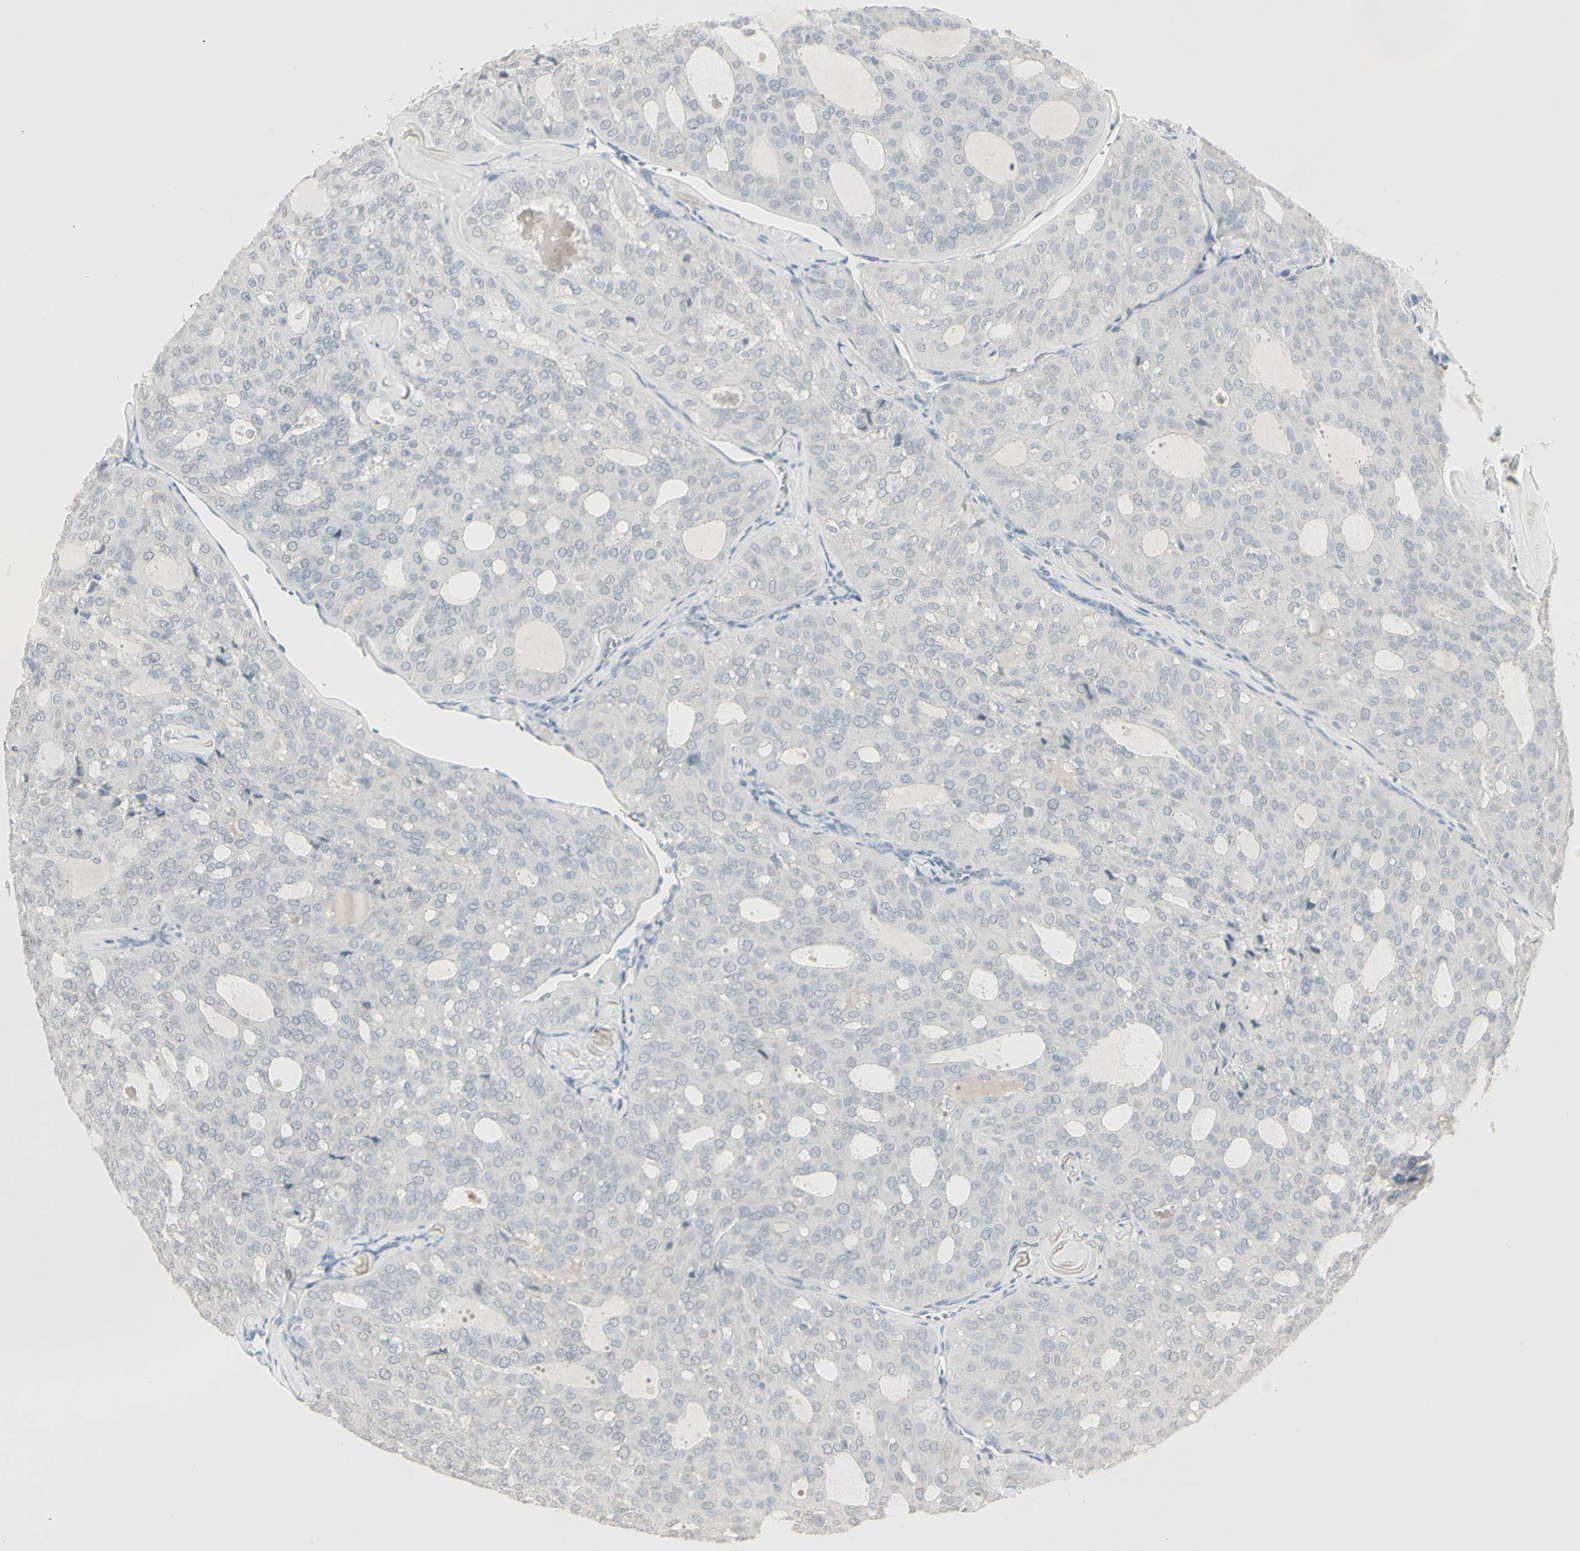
{"staining": {"intensity": "negative", "quantity": "none", "location": "none"}, "tissue": "thyroid cancer", "cell_type": "Tumor cells", "image_type": "cancer", "snomed": [{"axis": "morphology", "description": "Follicular adenoma carcinoma, NOS"}, {"axis": "topography", "description": "Thyroid gland"}], "caption": "Image shows no significant protein expression in tumor cells of thyroid follicular adenoma carcinoma.", "gene": "DMPK", "patient": {"sex": "male", "age": 75}}